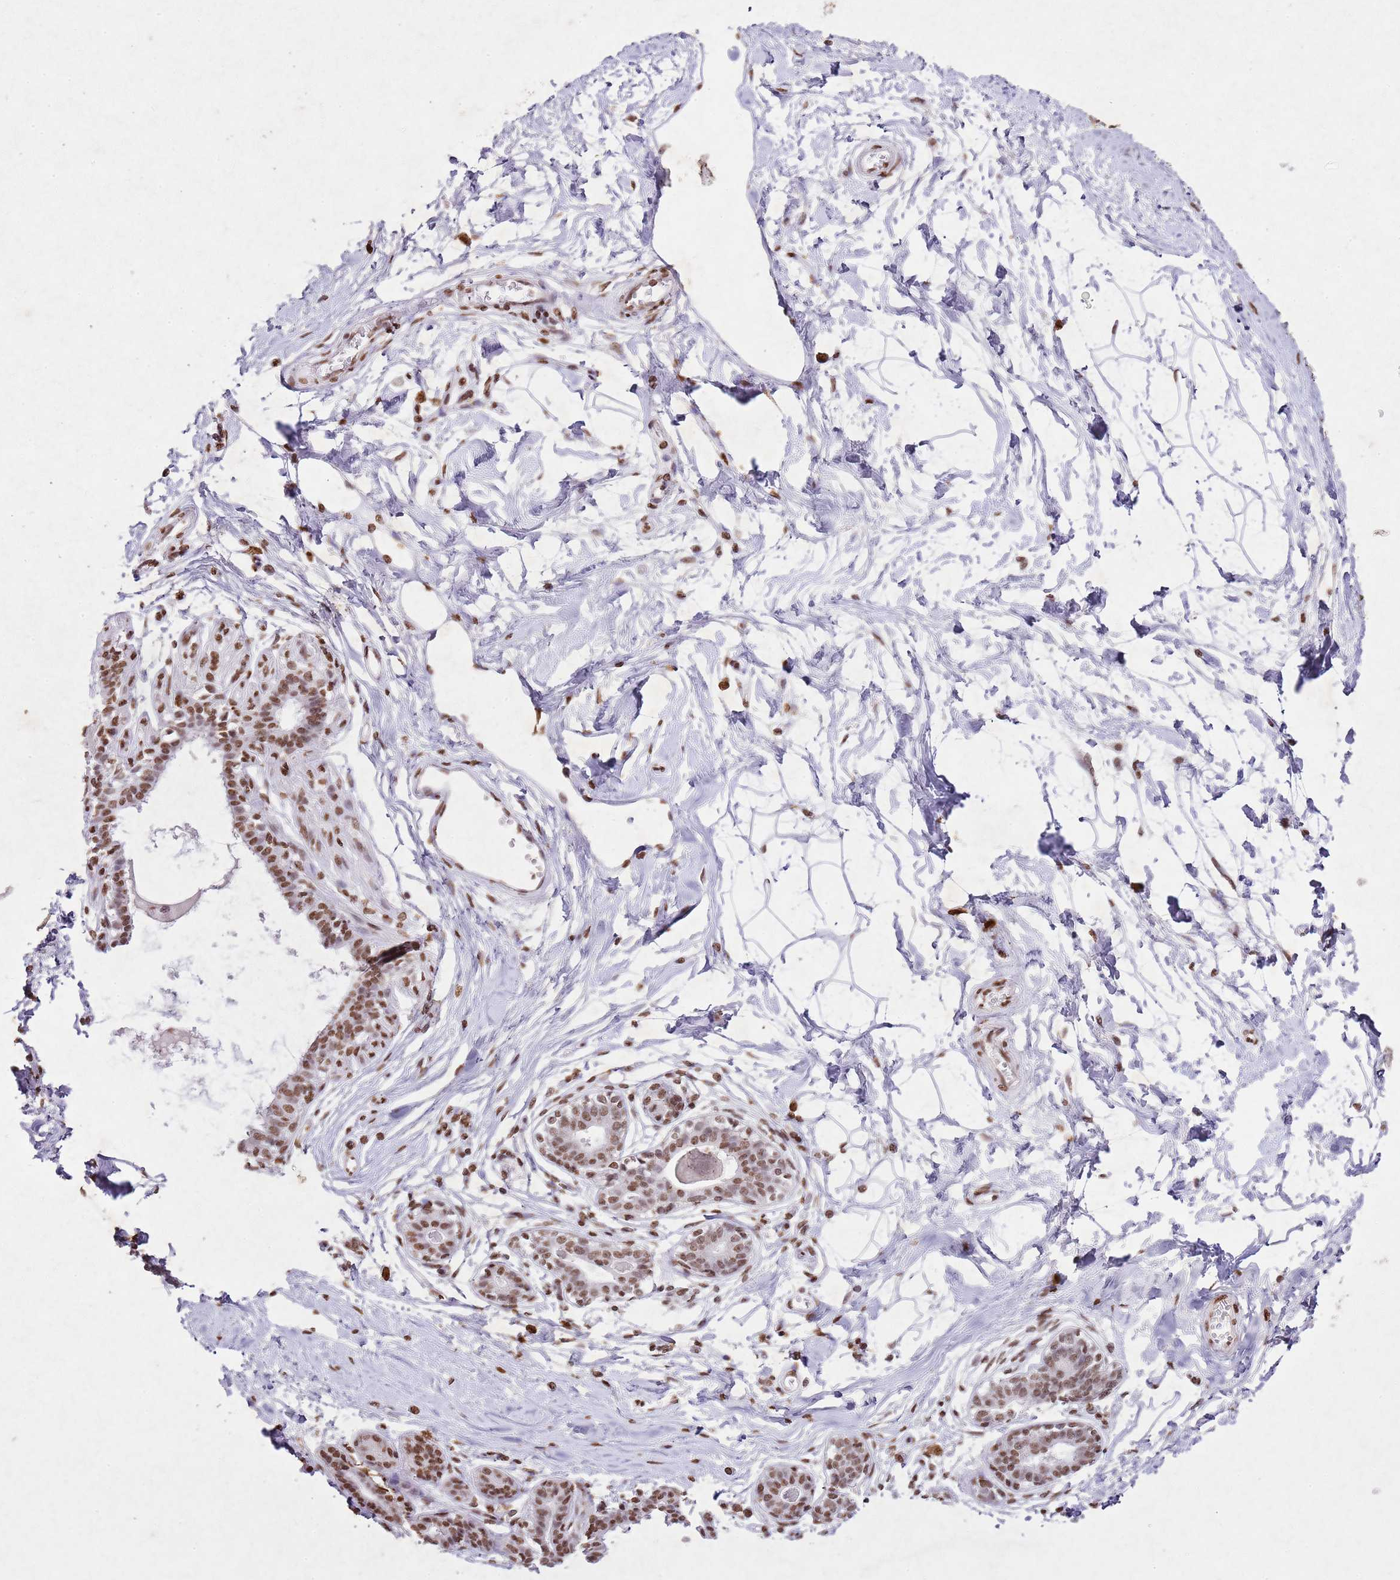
{"staining": {"intensity": "negative", "quantity": "none", "location": "none"}, "tissue": "breast", "cell_type": "Adipocytes", "image_type": "normal", "snomed": [{"axis": "morphology", "description": "Normal tissue, NOS"}, {"axis": "topography", "description": "Breast"}], "caption": "This is an IHC photomicrograph of normal human breast. There is no expression in adipocytes.", "gene": "BMAL1", "patient": {"sex": "female", "age": 45}}